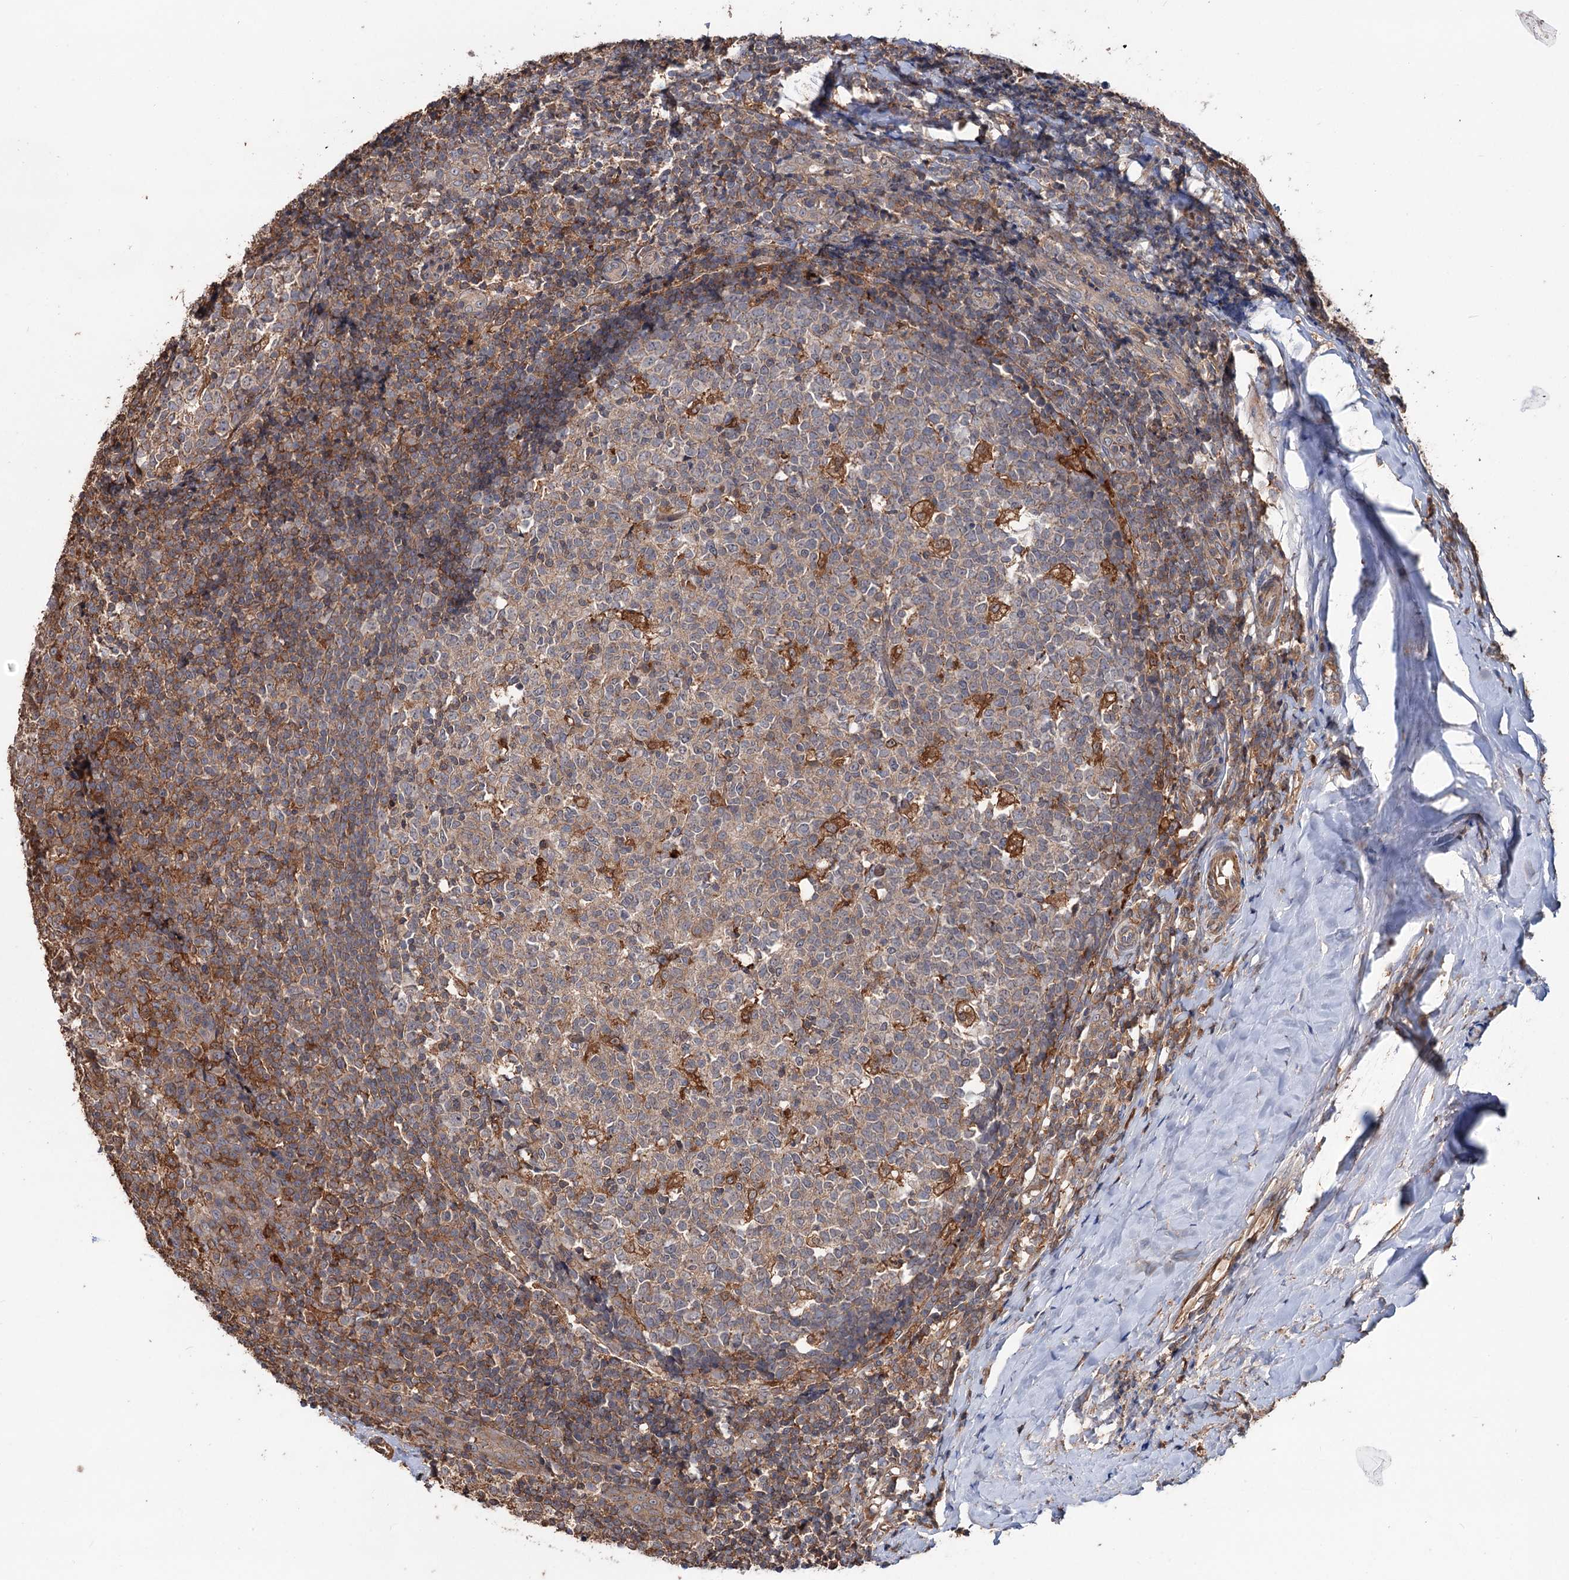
{"staining": {"intensity": "moderate", "quantity": "<25%", "location": "cytoplasmic/membranous"}, "tissue": "tonsil", "cell_type": "Germinal center cells", "image_type": "normal", "snomed": [{"axis": "morphology", "description": "Normal tissue, NOS"}, {"axis": "topography", "description": "Tonsil"}], "caption": "Immunohistochemistry (IHC) photomicrograph of benign tonsil: tonsil stained using IHC shows low levels of moderate protein expression localized specifically in the cytoplasmic/membranous of germinal center cells, appearing as a cytoplasmic/membranous brown color.", "gene": "GRIP1", "patient": {"sex": "female", "age": 19}}